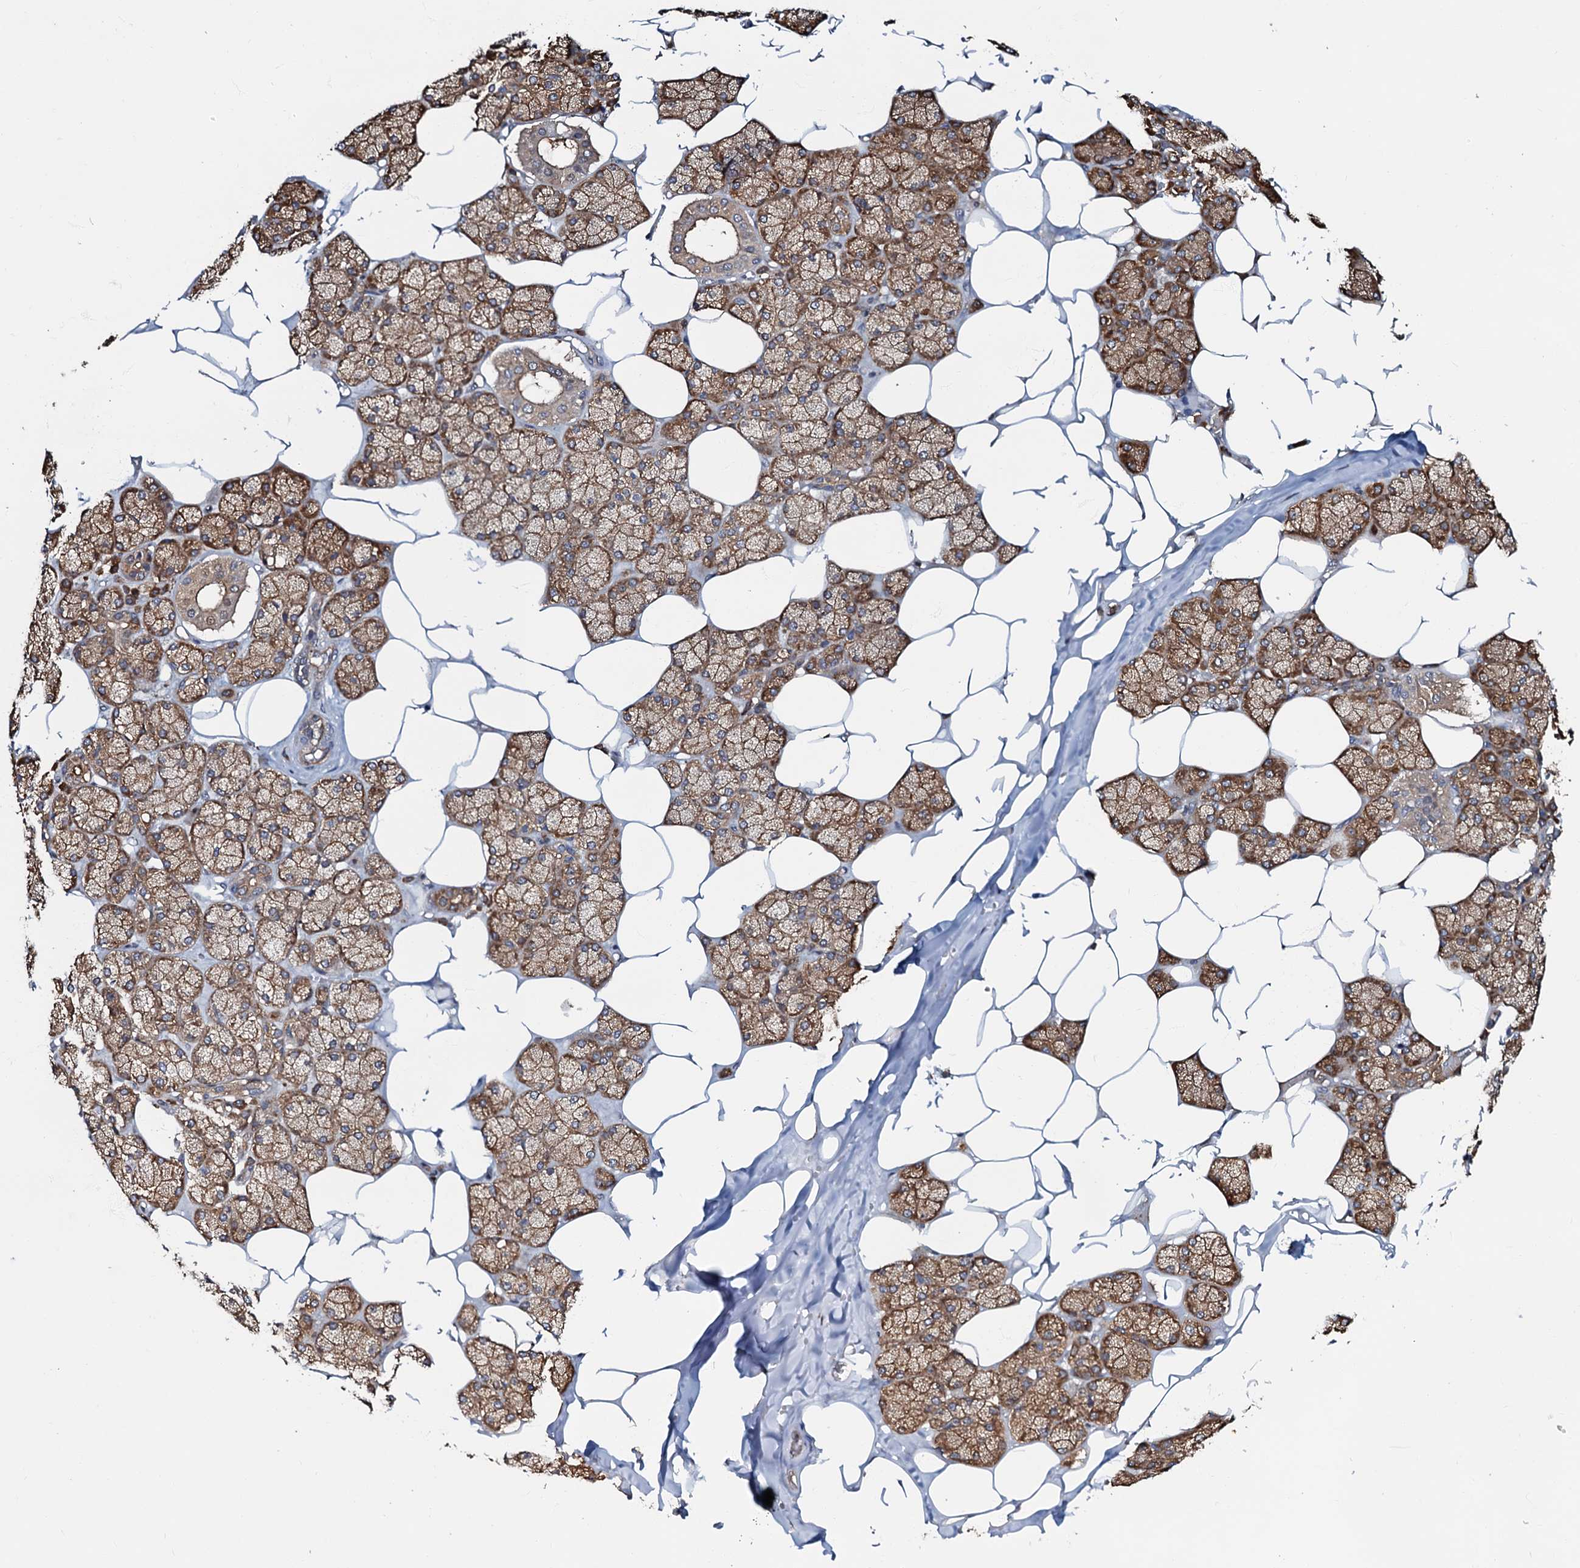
{"staining": {"intensity": "strong", "quantity": ">75%", "location": "cytoplasmic/membranous"}, "tissue": "salivary gland", "cell_type": "Glandular cells", "image_type": "normal", "snomed": [{"axis": "morphology", "description": "Normal tissue, NOS"}, {"axis": "topography", "description": "Salivary gland"}], "caption": "Strong cytoplasmic/membranous protein positivity is seen in about >75% of glandular cells in salivary gland.", "gene": "OSBP", "patient": {"sex": "male", "age": 62}}